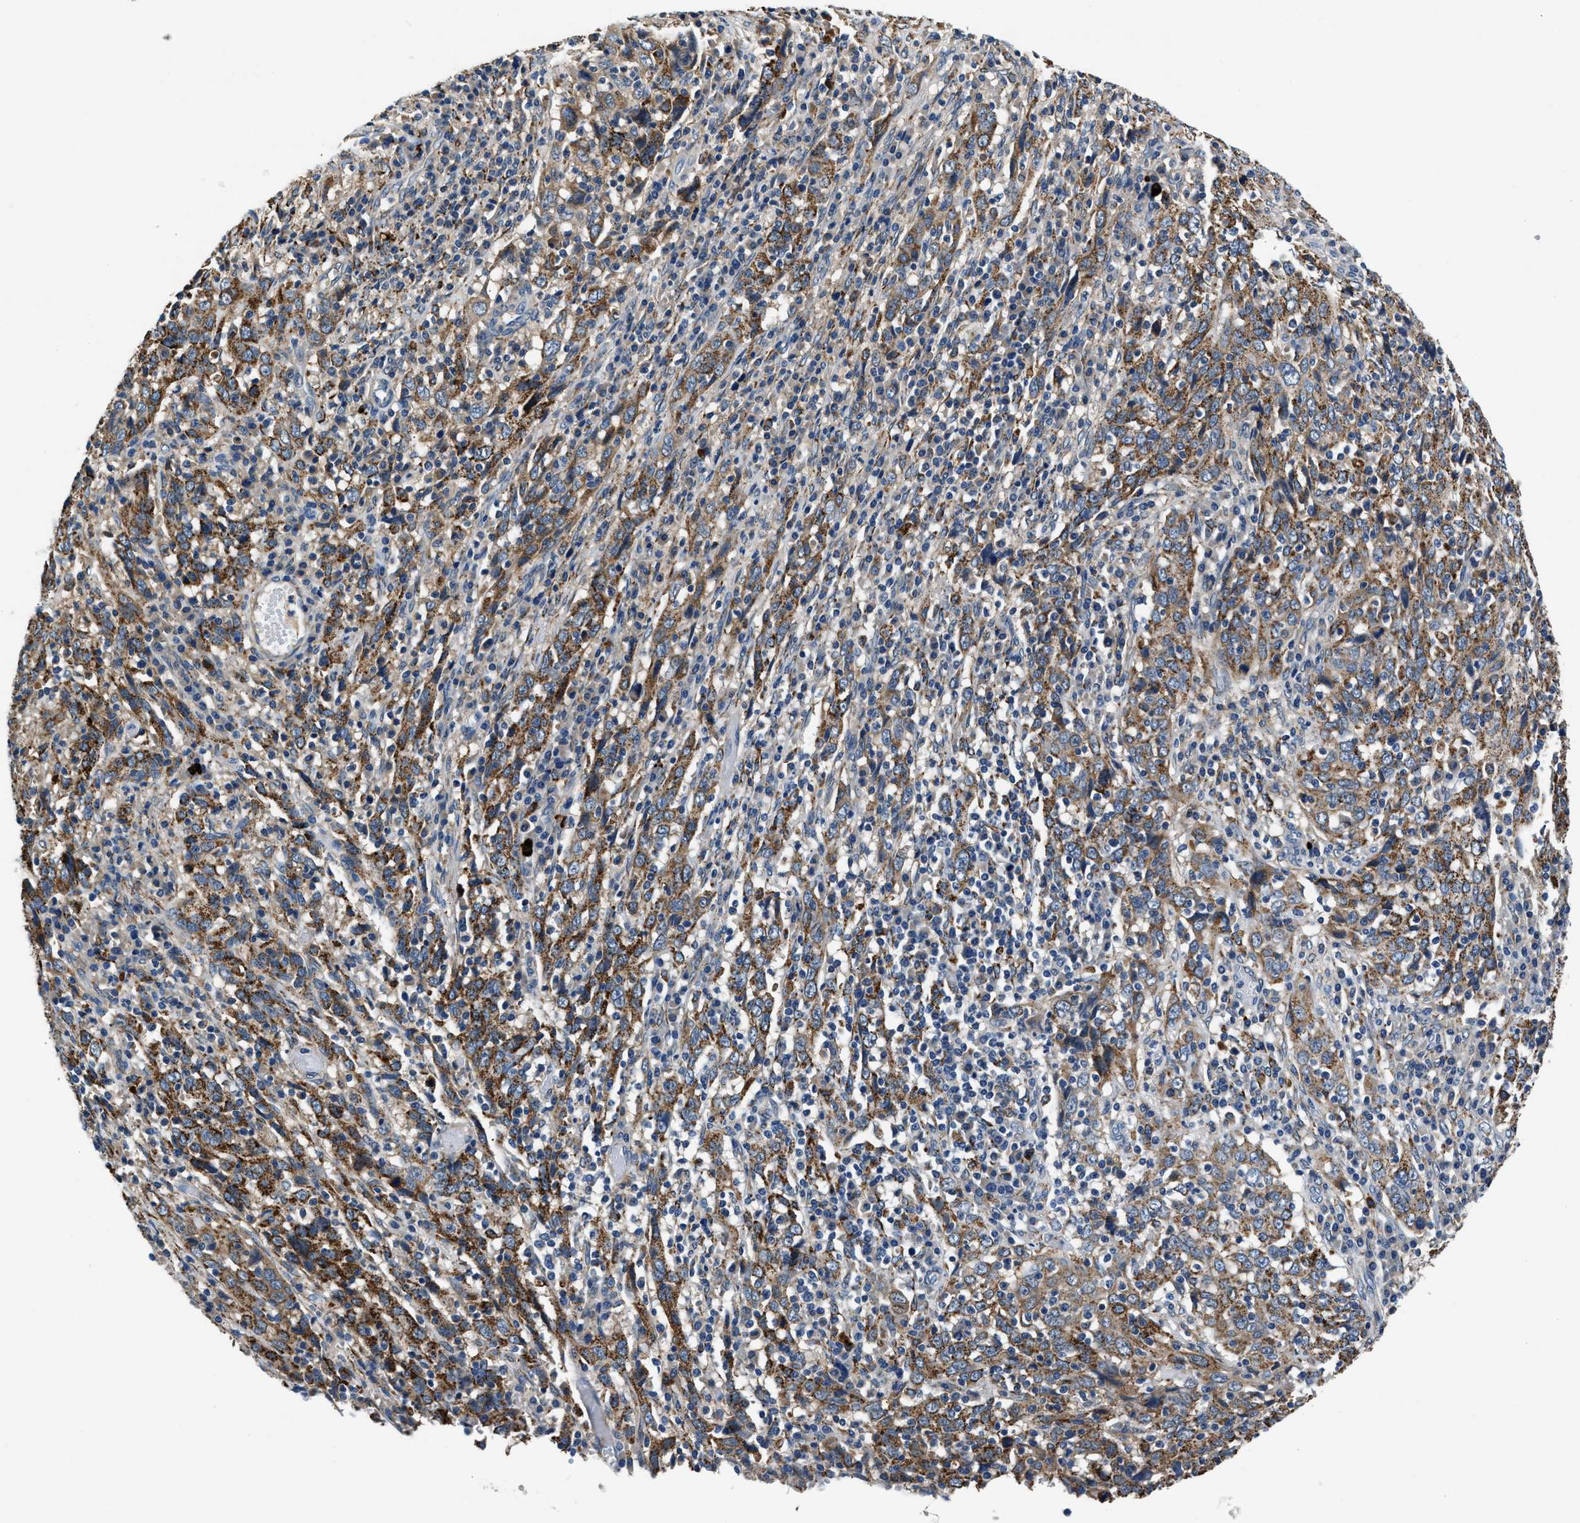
{"staining": {"intensity": "moderate", "quantity": ">75%", "location": "cytoplasmic/membranous"}, "tissue": "cervical cancer", "cell_type": "Tumor cells", "image_type": "cancer", "snomed": [{"axis": "morphology", "description": "Squamous cell carcinoma, NOS"}, {"axis": "topography", "description": "Cervix"}], "caption": "Cervical cancer (squamous cell carcinoma) stained with a brown dye demonstrates moderate cytoplasmic/membranous positive positivity in approximately >75% of tumor cells.", "gene": "PRTFDC1", "patient": {"sex": "female", "age": 46}}